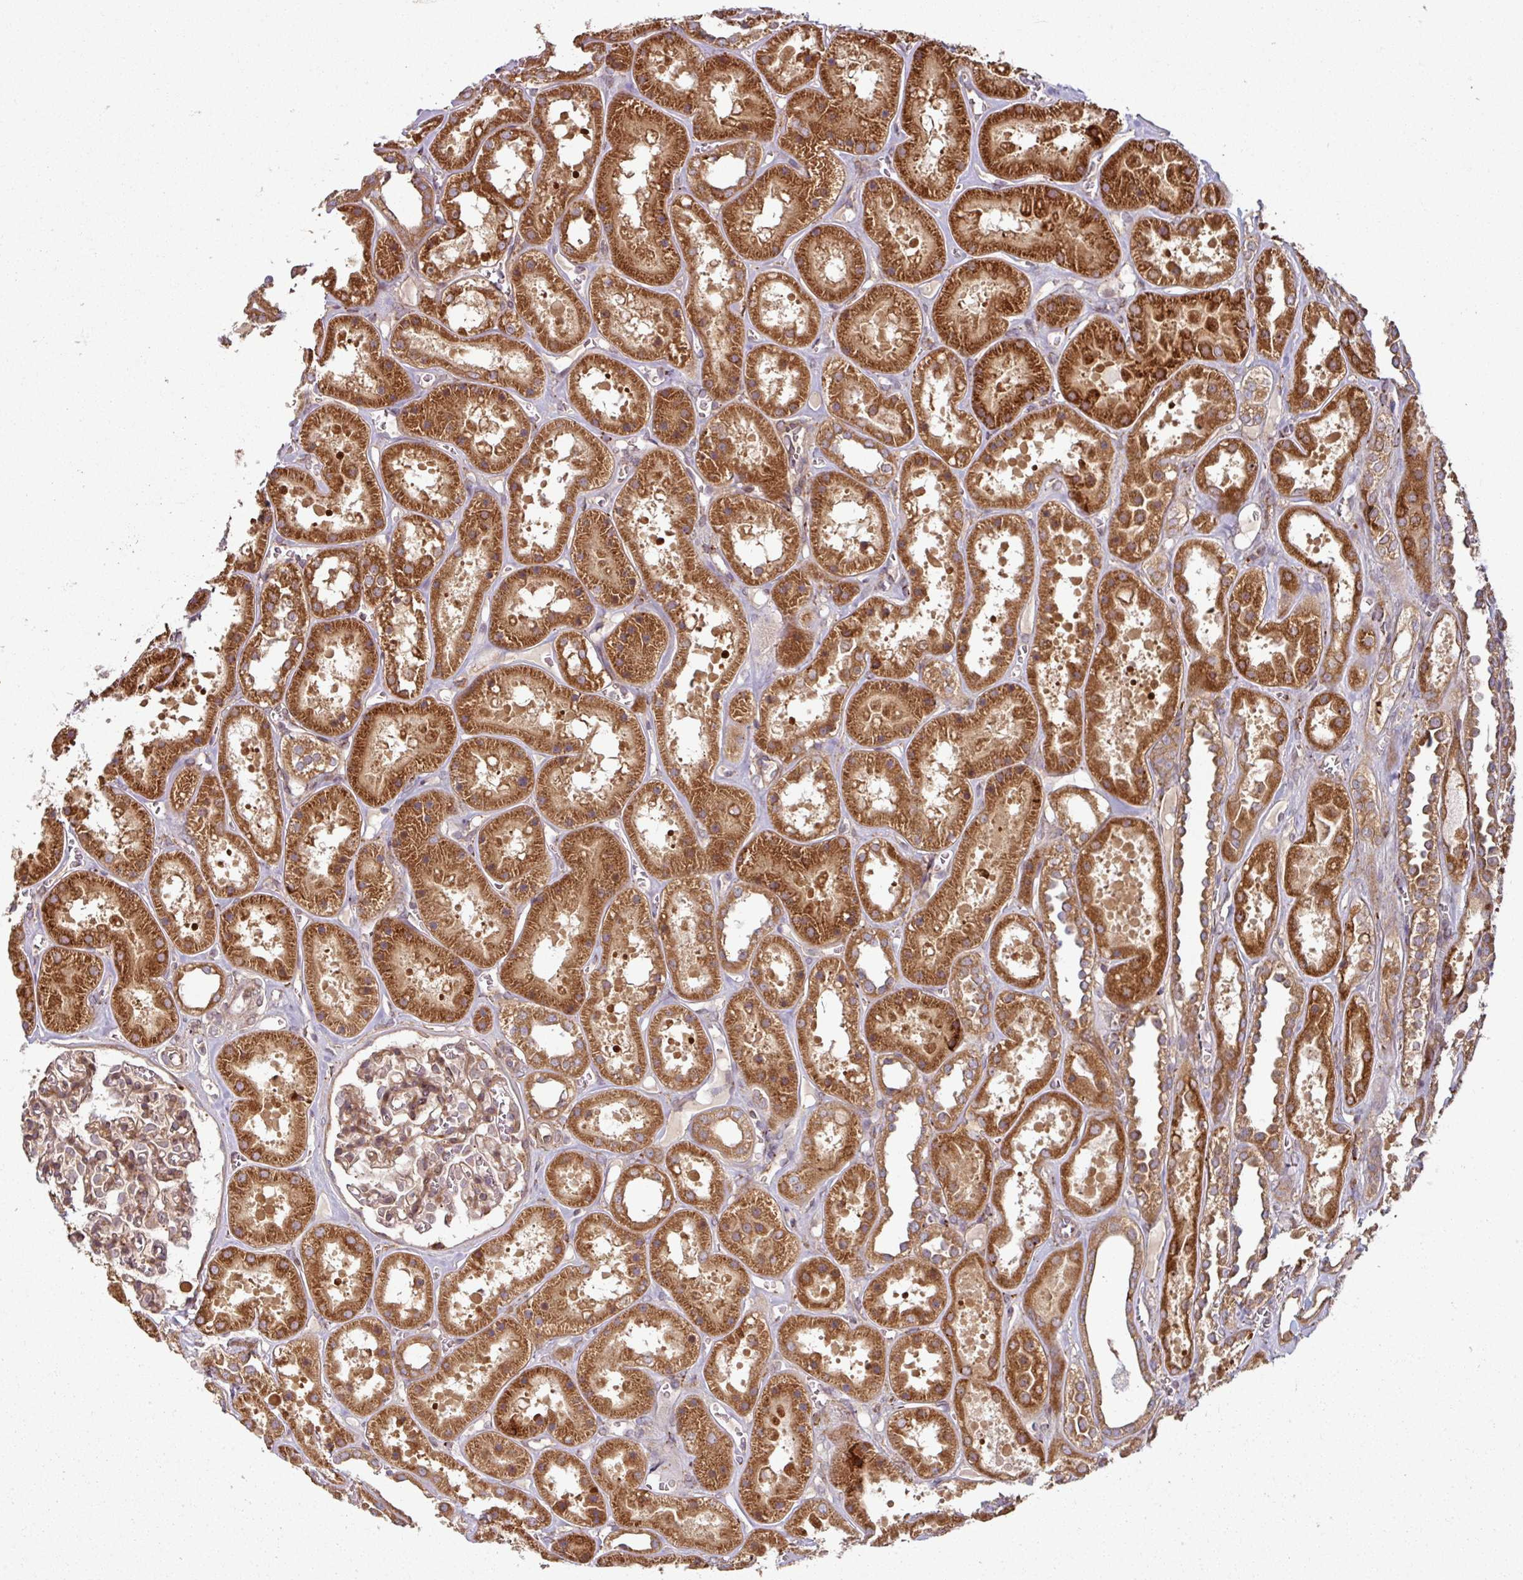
{"staining": {"intensity": "moderate", "quantity": ">75%", "location": "cytoplasmic/membranous"}, "tissue": "kidney", "cell_type": "Cells in glomeruli", "image_type": "normal", "snomed": [{"axis": "morphology", "description": "Normal tissue, NOS"}, {"axis": "topography", "description": "Kidney"}], "caption": "IHC histopathology image of normal kidney stained for a protein (brown), which demonstrates medium levels of moderate cytoplasmic/membranous staining in about >75% of cells in glomeruli.", "gene": "RAB5A", "patient": {"sex": "female", "age": 41}}